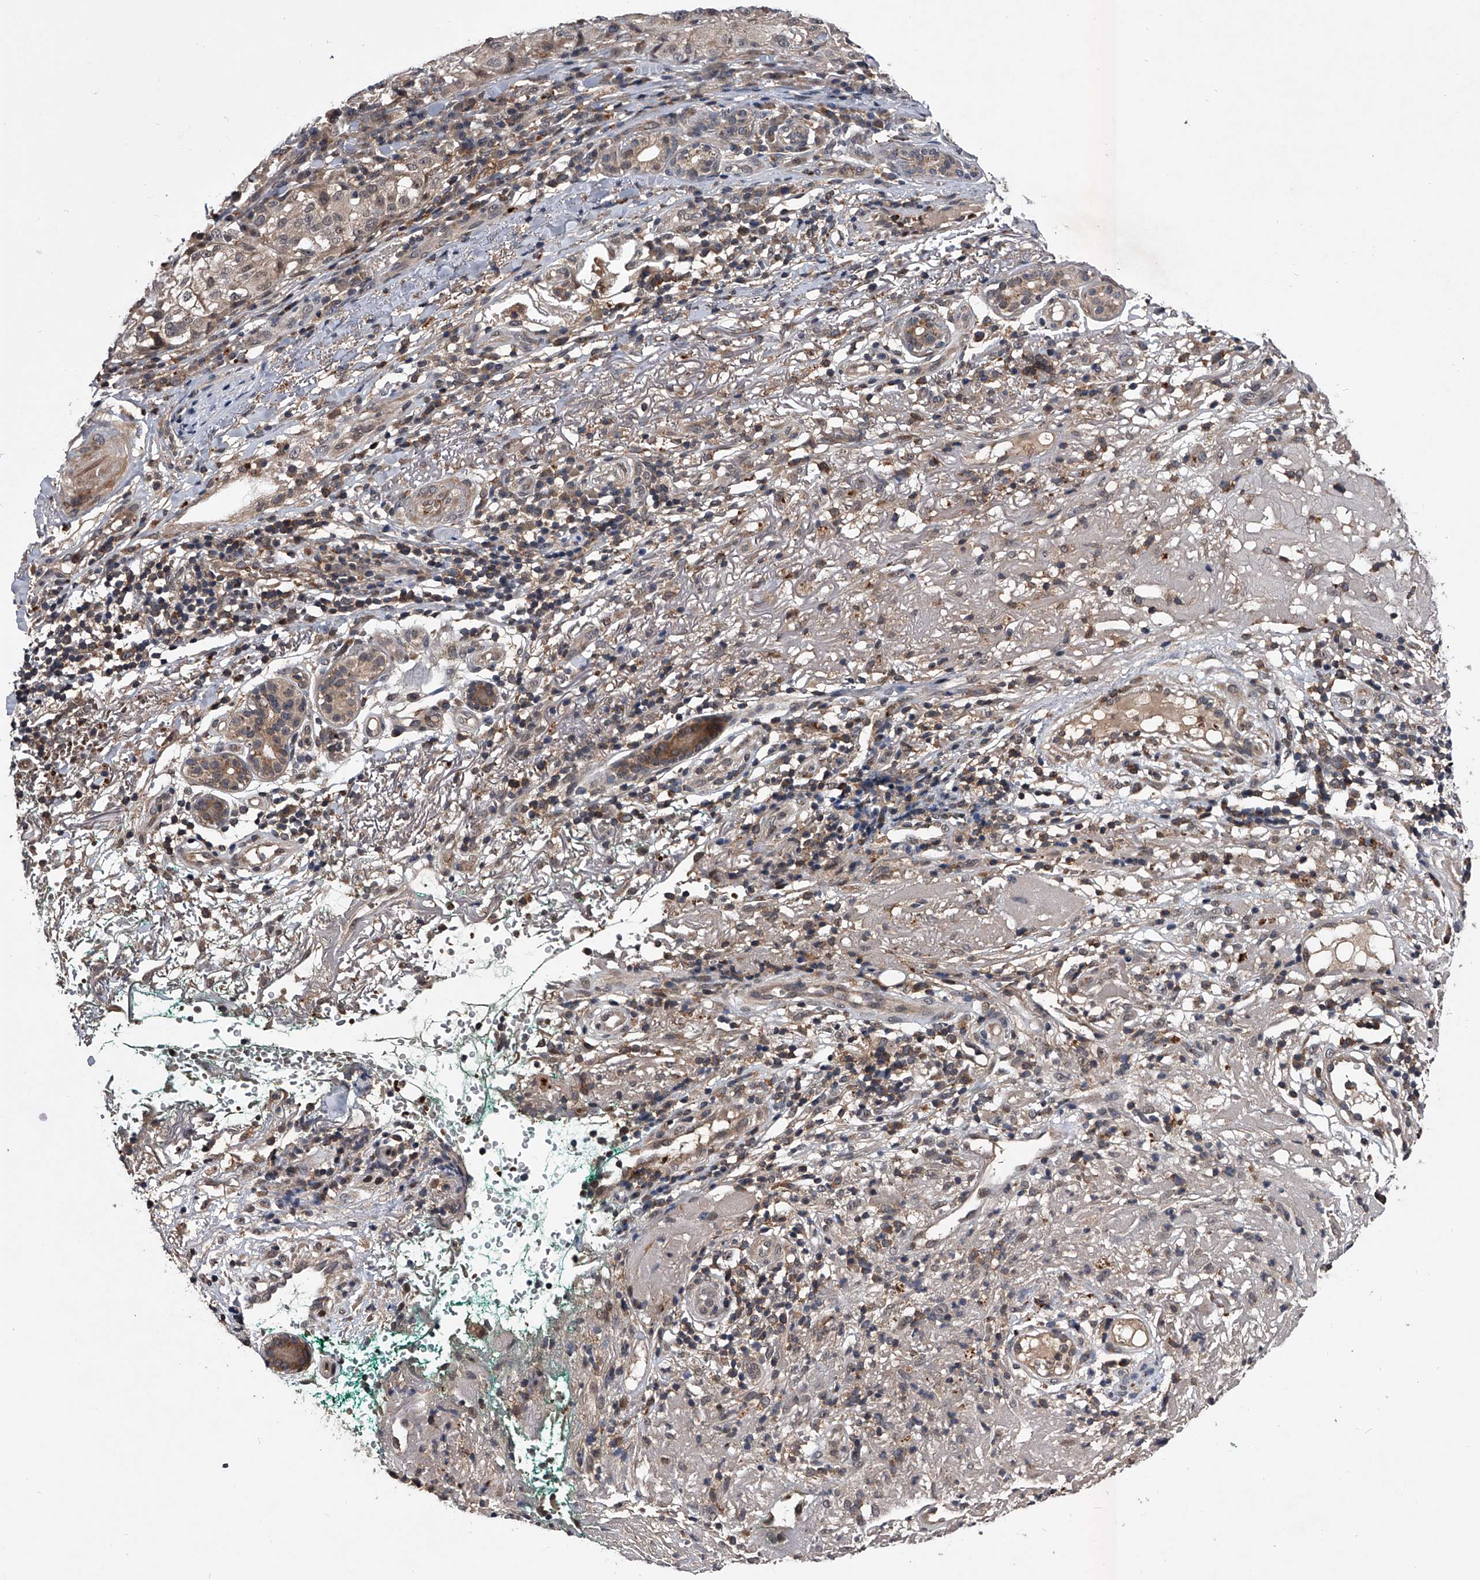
{"staining": {"intensity": "negative", "quantity": "none", "location": "none"}, "tissue": "melanoma", "cell_type": "Tumor cells", "image_type": "cancer", "snomed": [{"axis": "morphology", "description": "Necrosis, NOS"}, {"axis": "morphology", "description": "Malignant melanoma, NOS"}, {"axis": "topography", "description": "Skin"}], "caption": "Tumor cells are negative for protein expression in human malignant melanoma.", "gene": "ZNF30", "patient": {"sex": "female", "age": 87}}